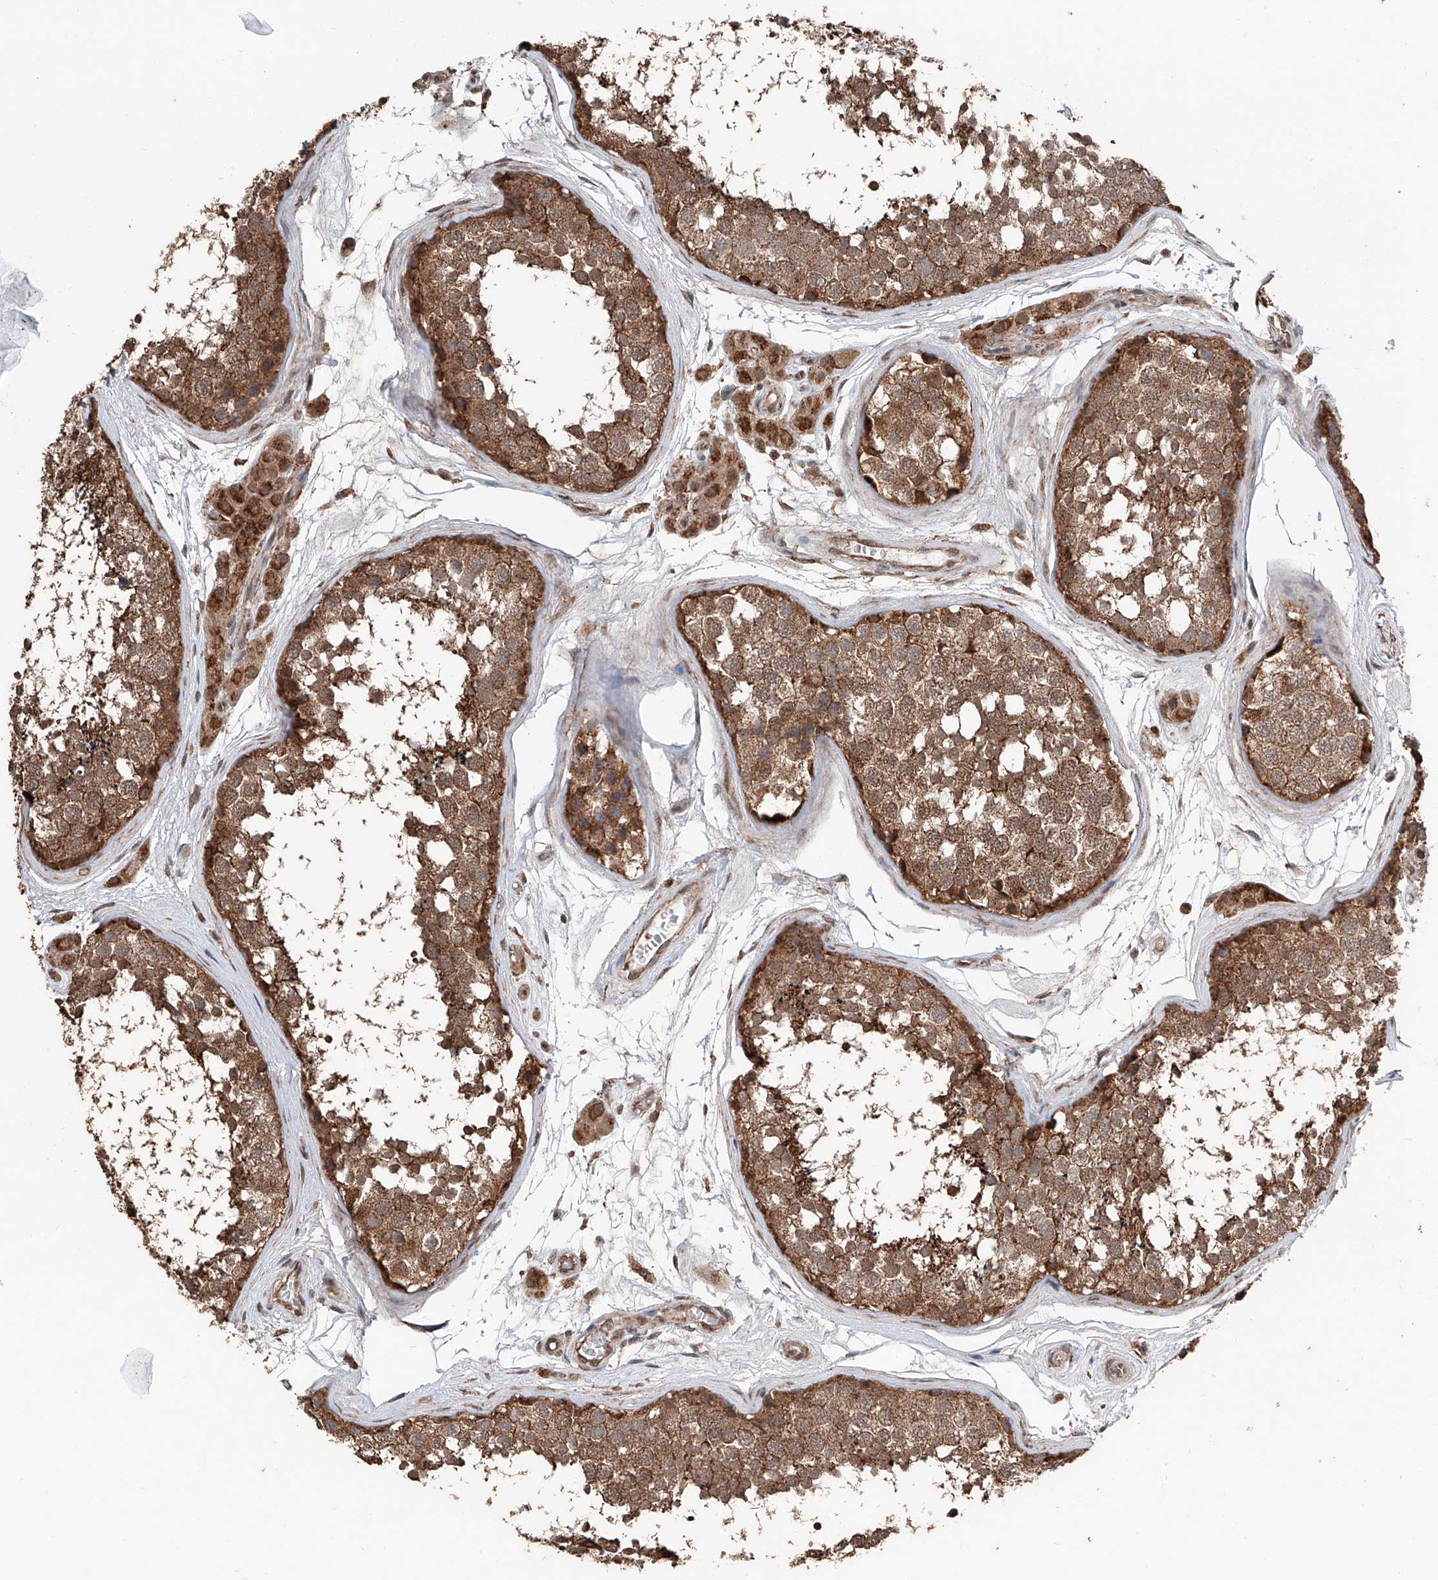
{"staining": {"intensity": "moderate", "quantity": ">75%", "location": "cytoplasmic/membranous"}, "tissue": "testis", "cell_type": "Cells in seminiferous ducts", "image_type": "normal", "snomed": [{"axis": "morphology", "description": "Normal tissue, NOS"}, {"axis": "topography", "description": "Testis"}], "caption": "A brown stain shows moderate cytoplasmic/membranous positivity of a protein in cells in seminiferous ducts of normal human testis.", "gene": "ZNF445", "patient": {"sex": "male", "age": 56}}